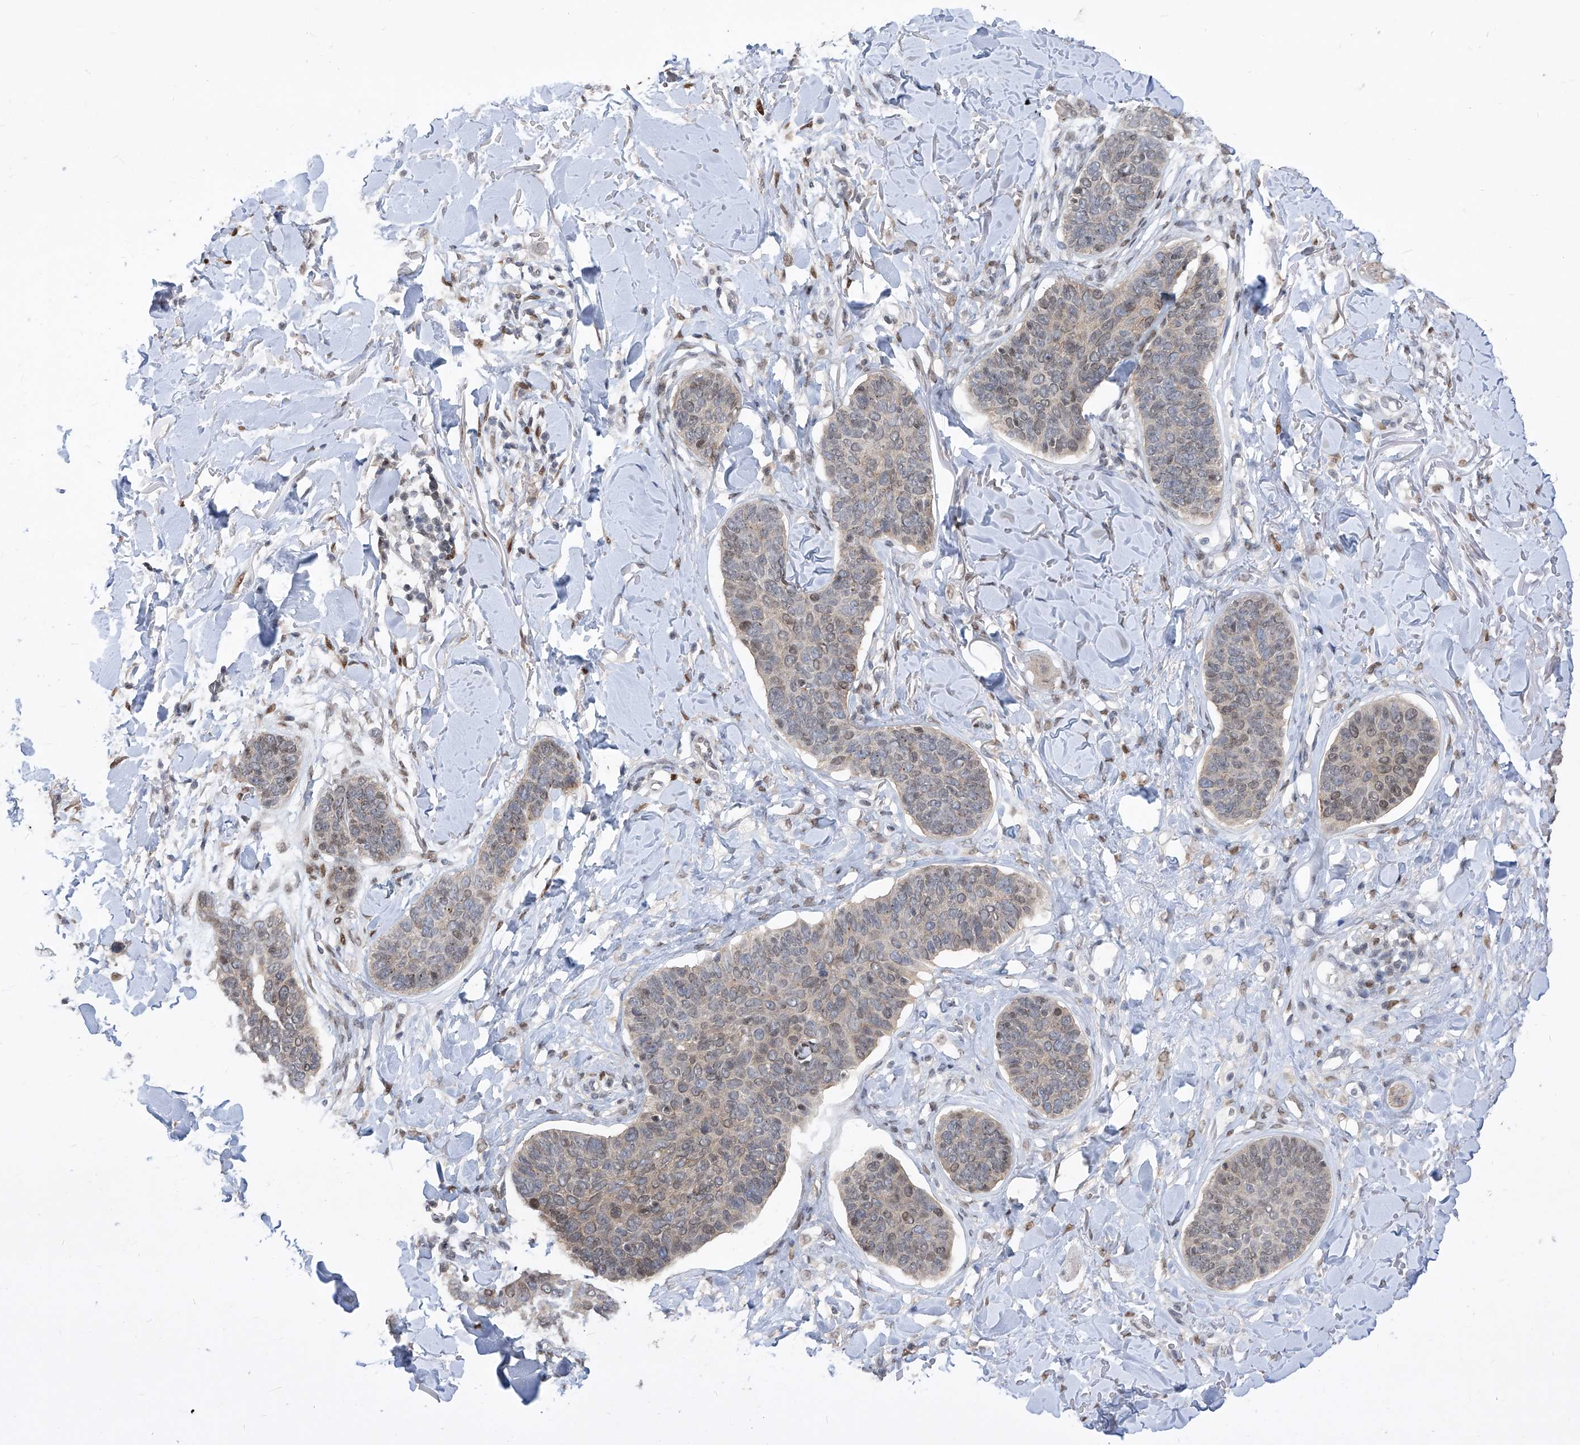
{"staining": {"intensity": "weak", "quantity": "25%-75%", "location": "cytoplasmic/membranous,nuclear"}, "tissue": "skin cancer", "cell_type": "Tumor cells", "image_type": "cancer", "snomed": [{"axis": "morphology", "description": "Basal cell carcinoma"}, {"axis": "topography", "description": "Skin"}], "caption": "Protein staining by immunohistochemistry (IHC) exhibits weak cytoplasmic/membranous and nuclear expression in approximately 25%-75% of tumor cells in basal cell carcinoma (skin).", "gene": "CETN2", "patient": {"sex": "male", "age": 85}}